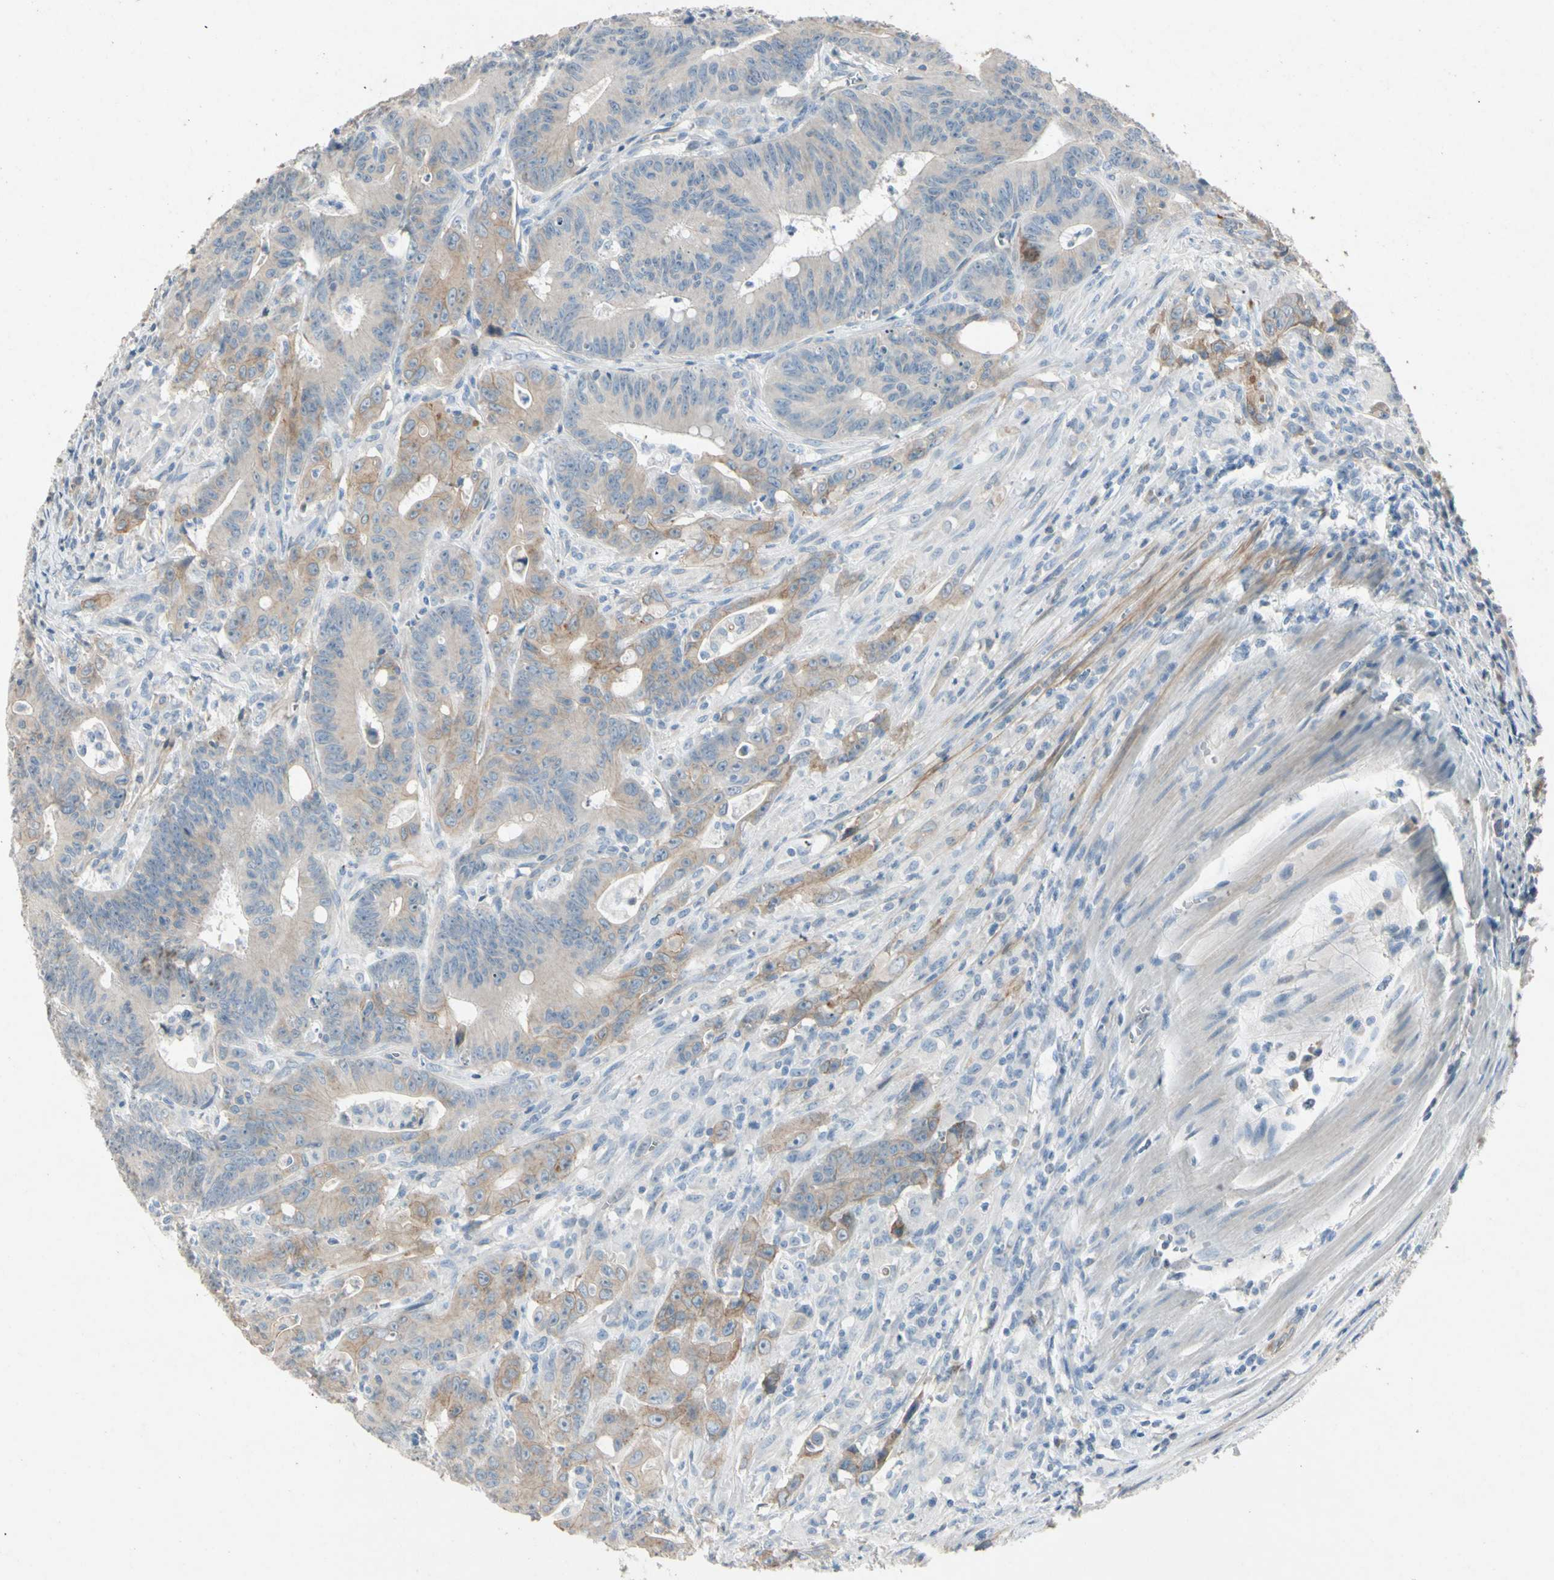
{"staining": {"intensity": "weak", "quantity": "25%-75%", "location": "cytoplasmic/membranous"}, "tissue": "colorectal cancer", "cell_type": "Tumor cells", "image_type": "cancer", "snomed": [{"axis": "morphology", "description": "Adenocarcinoma, NOS"}, {"axis": "topography", "description": "Colon"}], "caption": "Approximately 25%-75% of tumor cells in human colorectal cancer (adenocarcinoma) reveal weak cytoplasmic/membranous protein positivity as visualized by brown immunohistochemical staining.", "gene": "ITGA3", "patient": {"sex": "male", "age": 45}}